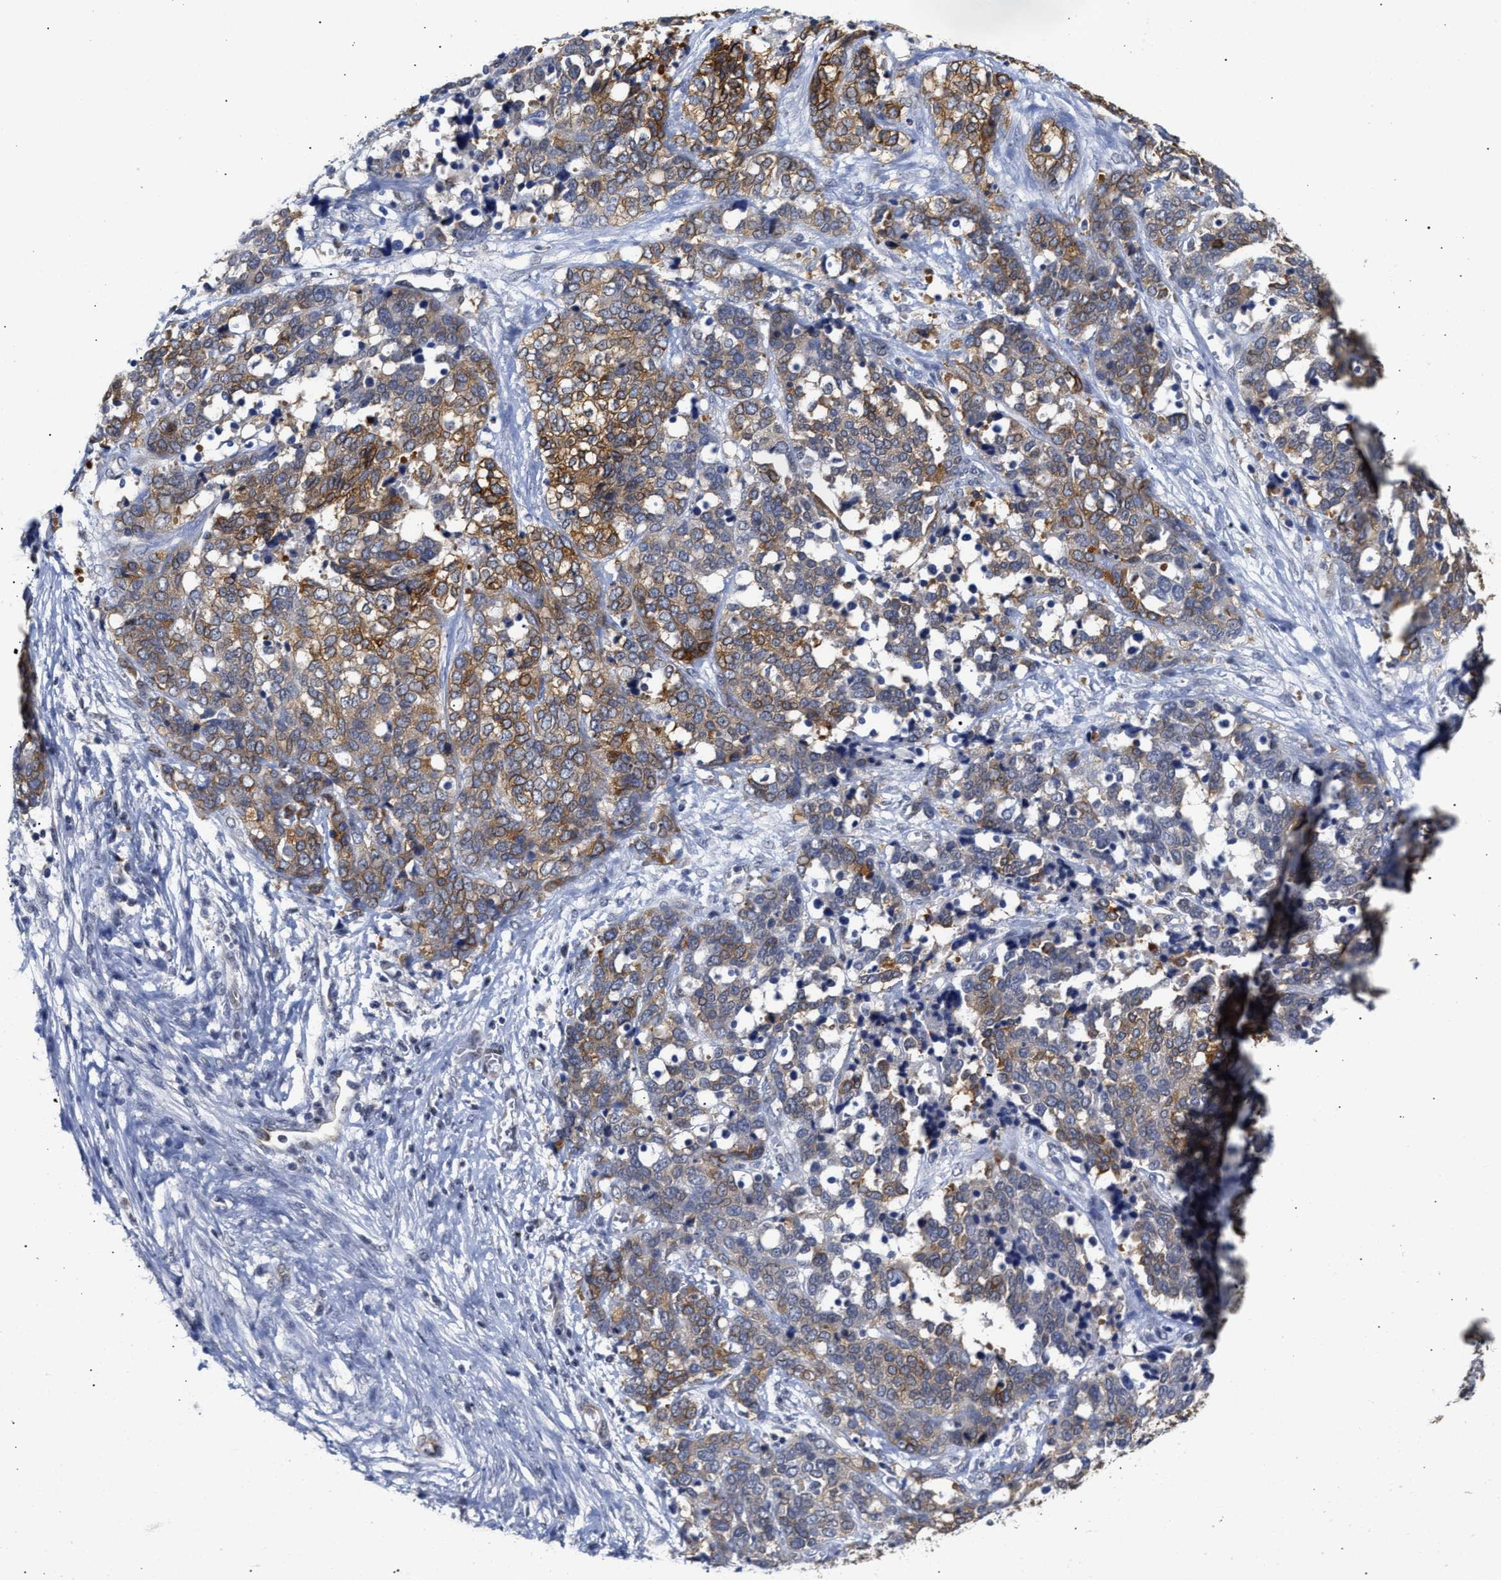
{"staining": {"intensity": "moderate", "quantity": ">75%", "location": "cytoplasmic/membranous"}, "tissue": "ovarian cancer", "cell_type": "Tumor cells", "image_type": "cancer", "snomed": [{"axis": "morphology", "description": "Cystadenocarcinoma, serous, NOS"}, {"axis": "topography", "description": "Ovary"}], "caption": "Immunohistochemistry (DAB (3,3'-diaminobenzidine)) staining of human ovarian cancer (serous cystadenocarcinoma) displays moderate cytoplasmic/membranous protein staining in about >75% of tumor cells. (brown staining indicates protein expression, while blue staining denotes nuclei).", "gene": "AHNAK2", "patient": {"sex": "female", "age": 44}}